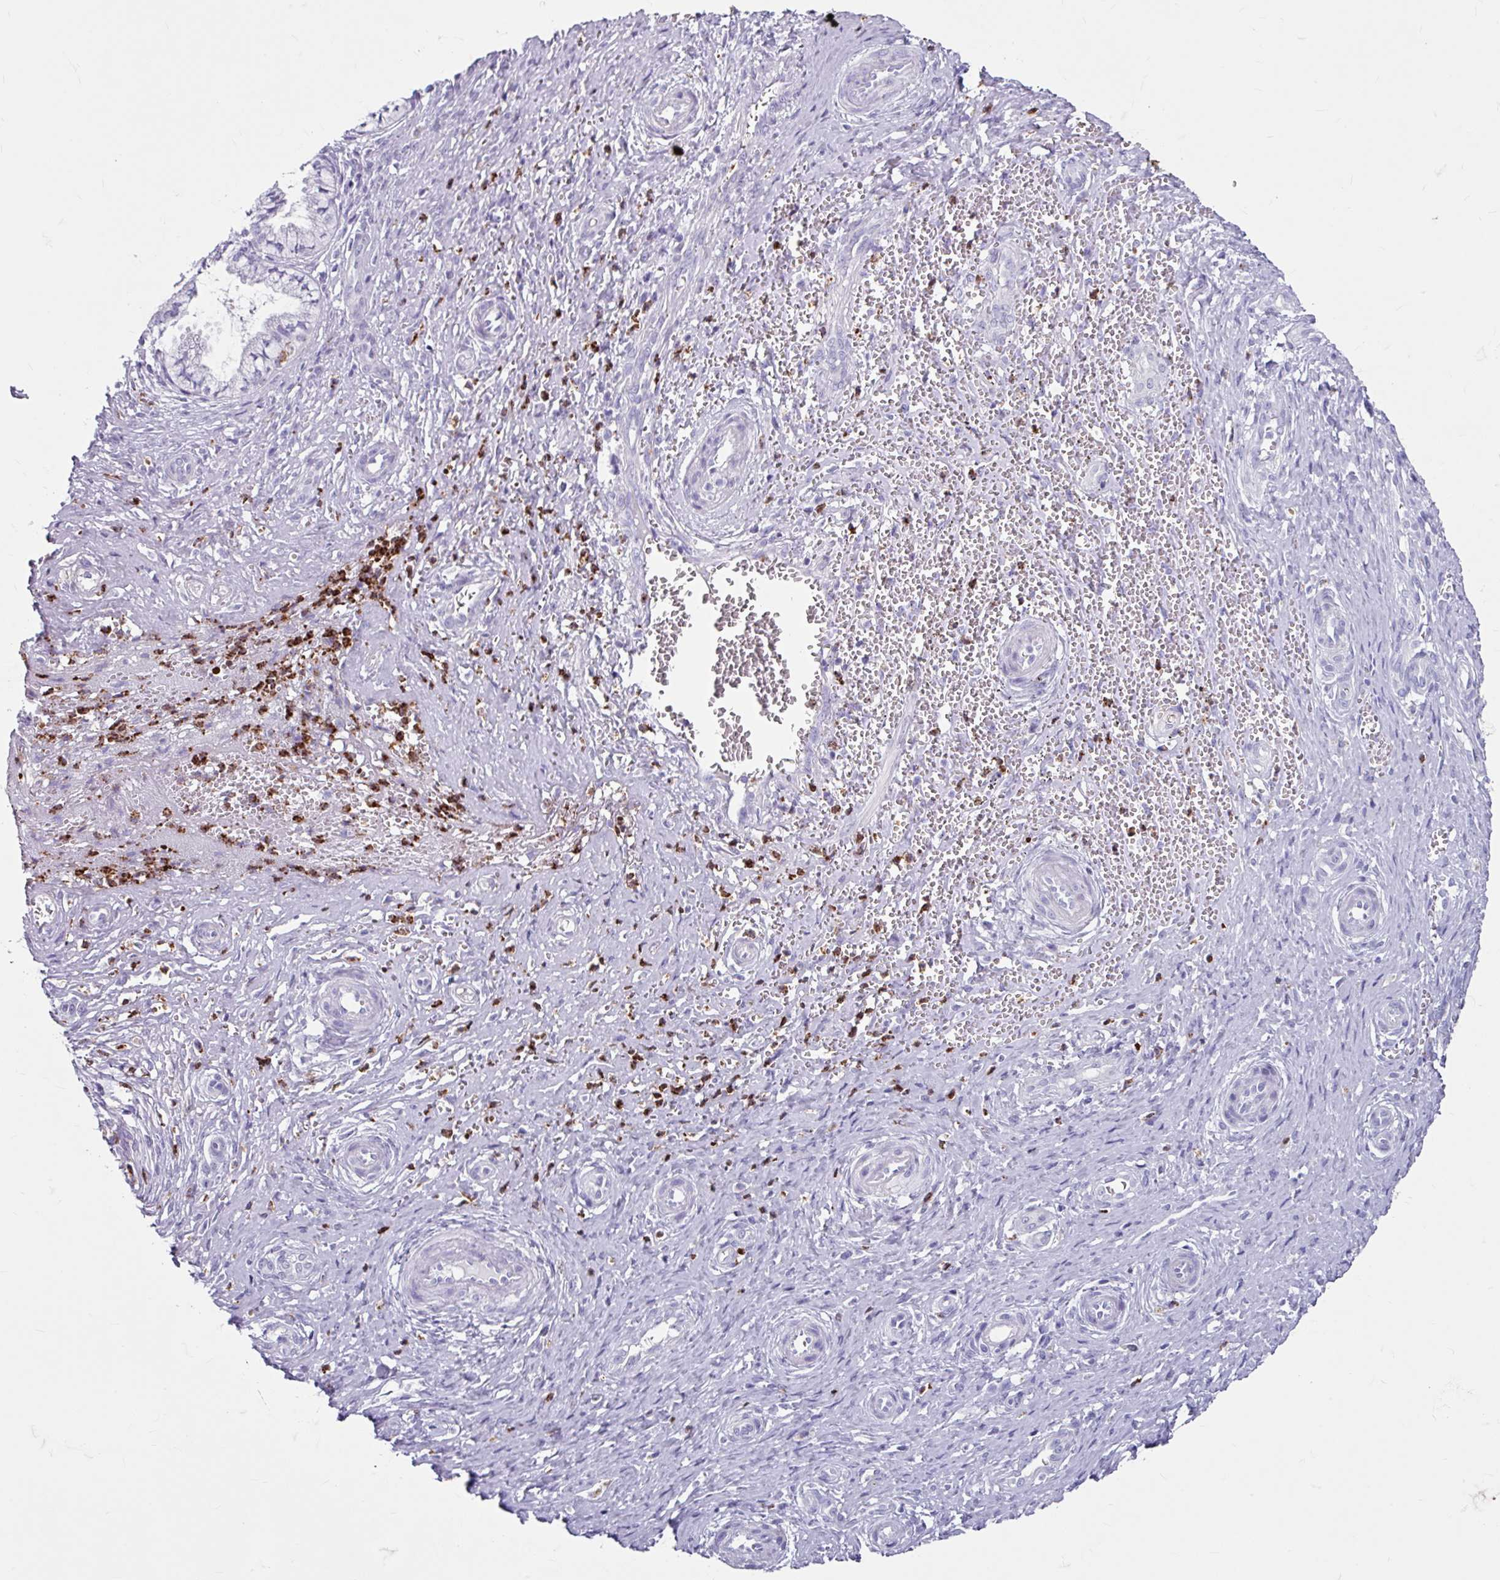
{"staining": {"intensity": "negative", "quantity": "none", "location": "none"}, "tissue": "cervix", "cell_type": "Glandular cells", "image_type": "normal", "snomed": [{"axis": "morphology", "description": "Normal tissue, NOS"}, {"axis": "topography", "description": "Cervix"}], "caption": "Benign cervix was stained to show a protein in brown. There is no significant staining in glandular cells. (DAB immunohistochemistry visualized using brightfield microscopy, high magnification).", "gene": "ANKRD1", "patient": {"sex": "female", "age": 36}}